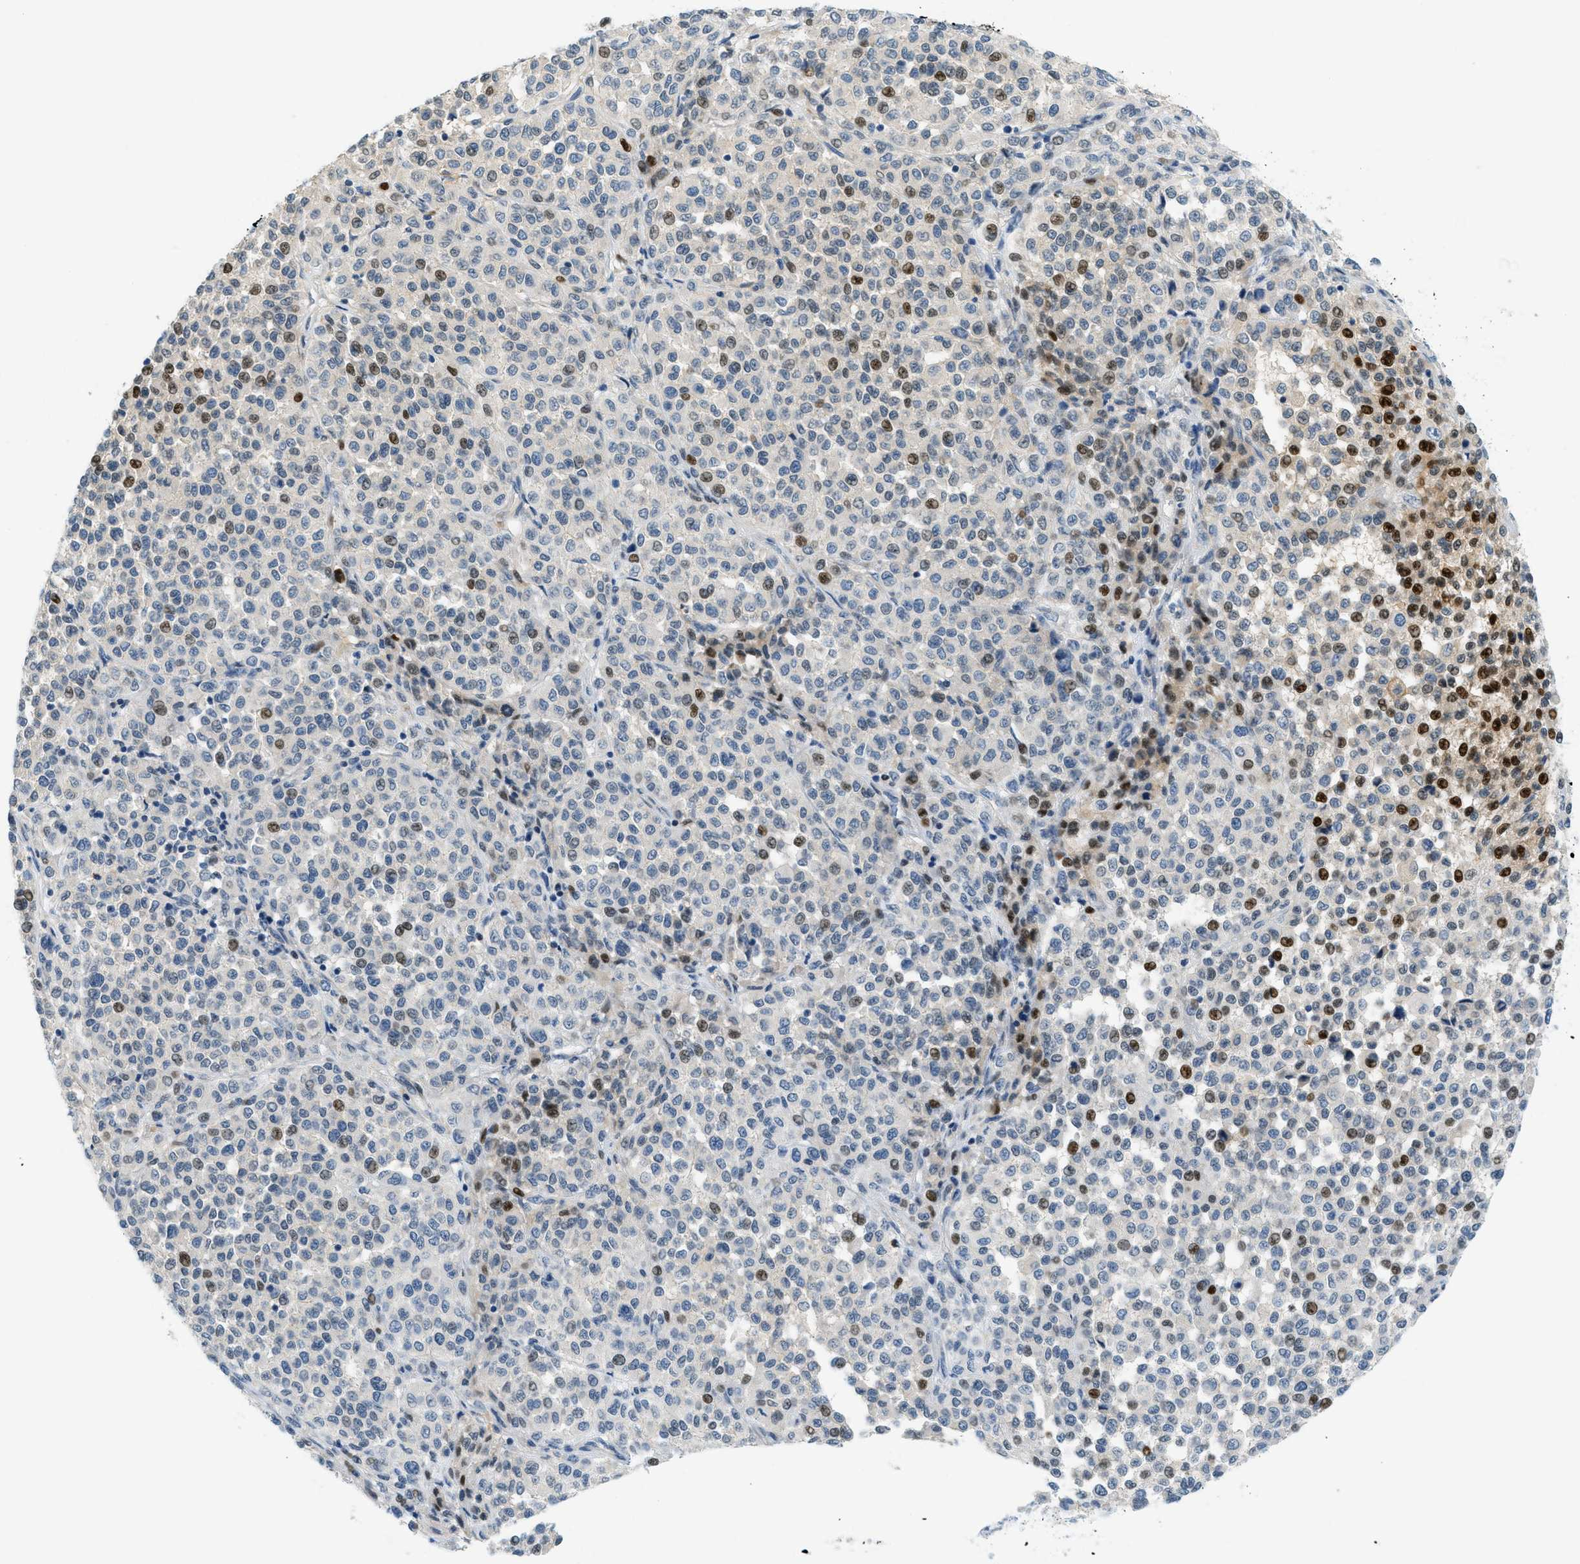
{"staining": {"intensity": "strong", "quantity": "<25%", "location": "nuclear"}, "tissue": "melanoma", "cell_type": "Tumor cells", "image_type": "cancer", "snomed": [{"axis": "morphology", "description": "Malignant melanoma, Metastatic site"}, {"axis": "topography", "description": "Pancreas"}], "caption": "Immunohistochemistry (DAB (3,3'-diaminobenzidine)) staining of human malignant melanoma (metastatic site) shows strong nuclear protein positivity in approximately <25% of tumor cells. The staining was performed using DAB, with brown indicating positive protein expression. Nuclei are stained blue with hematoxylin.", "gene": "CYP4X1", "patient": {"sex": "female", "age": 30}}